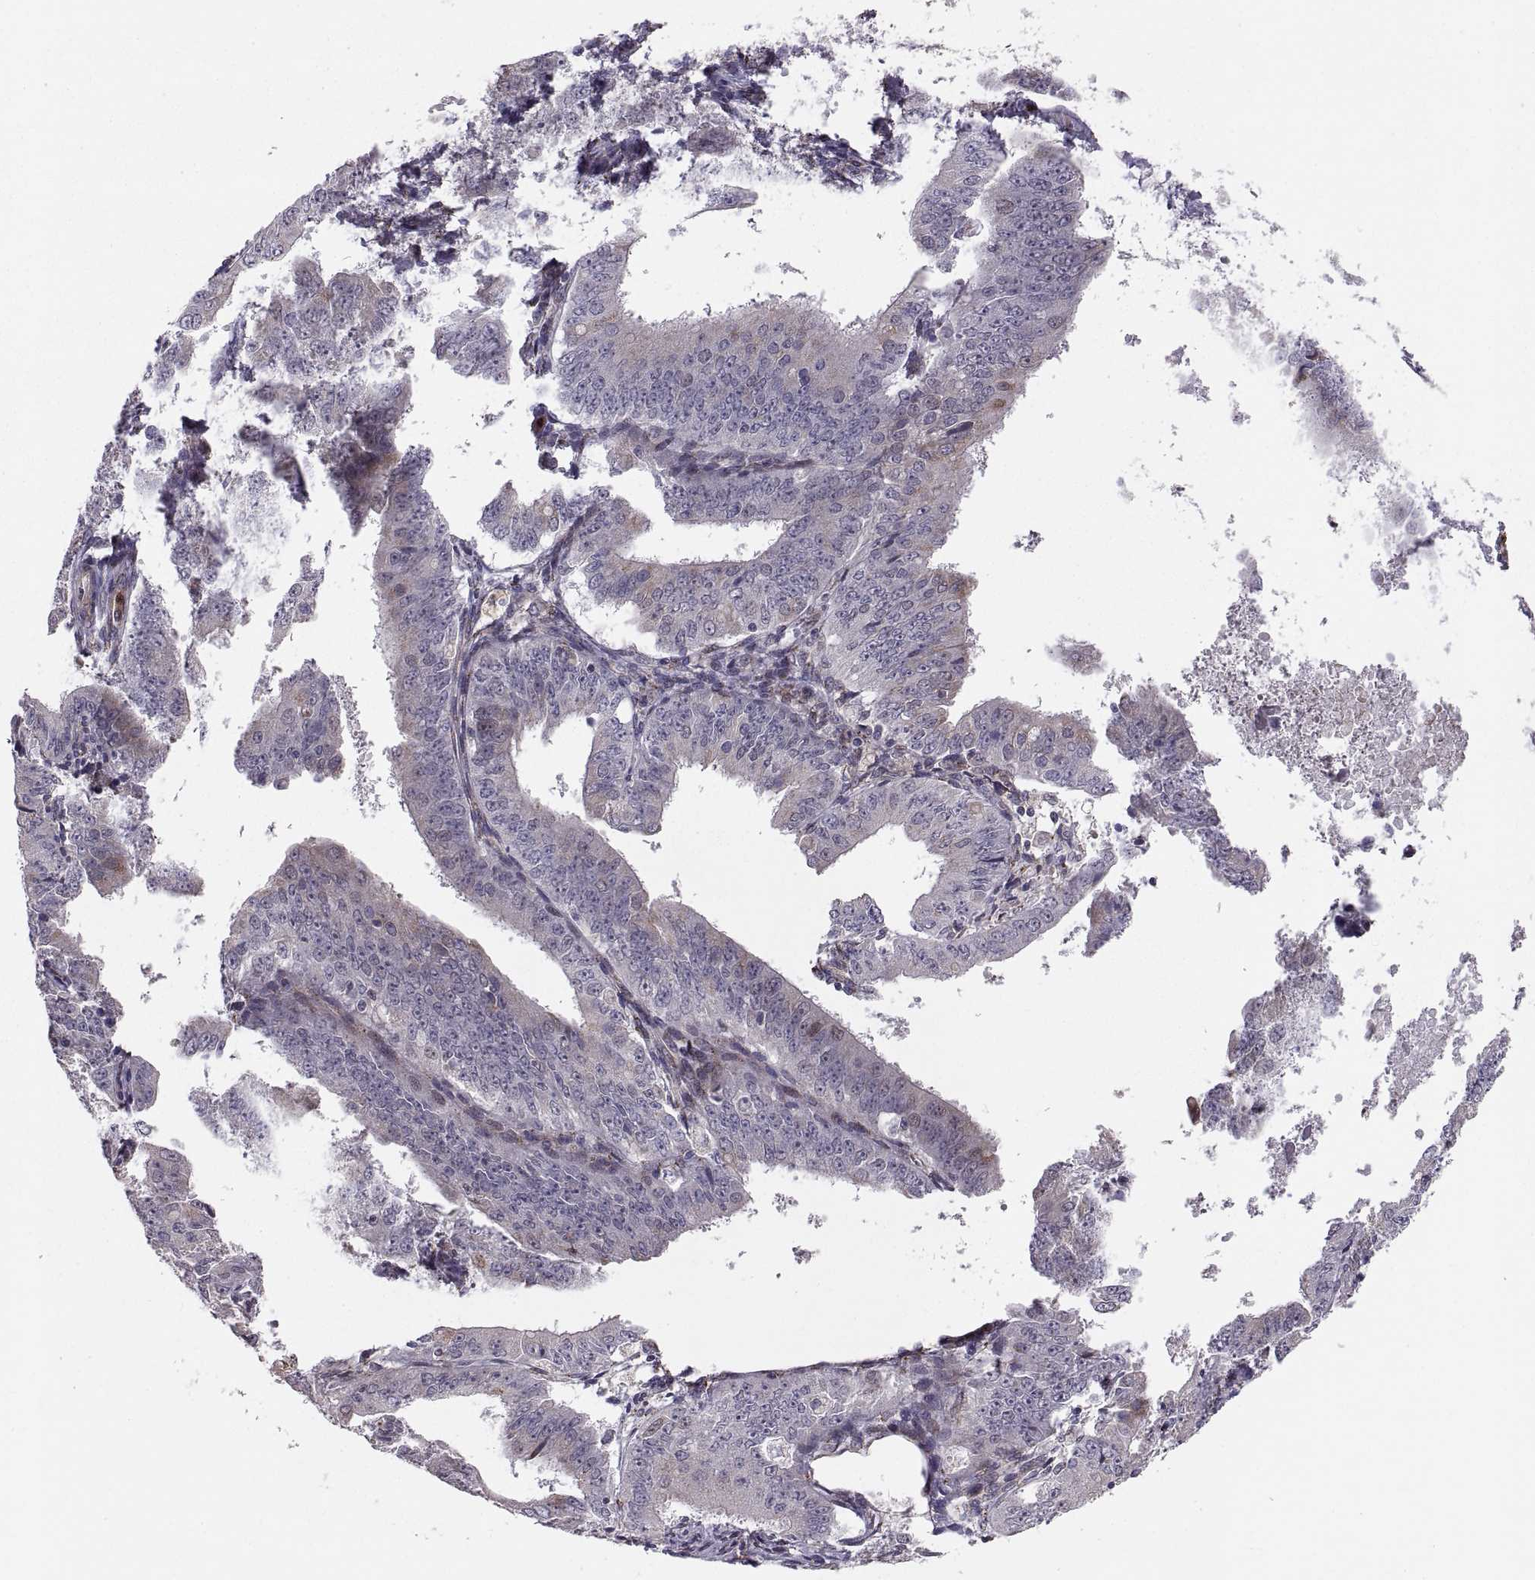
{"staining": {"intensity": "weak", "quantity": "<25%", "location": "cytoplasmic/membranous"}, "tissue": "ovarian cancer", "cell_type": "Tumor cells", "image_type": "cancer", "snomed": [{"axis": "morphology", "description": "Carcinoma, endometroid"}, {"axis": "topography", "description": "Ovary"}], "caption": "Immunohistochemical staining of human ovarian cancer (endometroid carcinoma) exhibits no significant expression in tumor cells.", "gene": "TESC", "patient": {"sex": "female", "age": 42}}